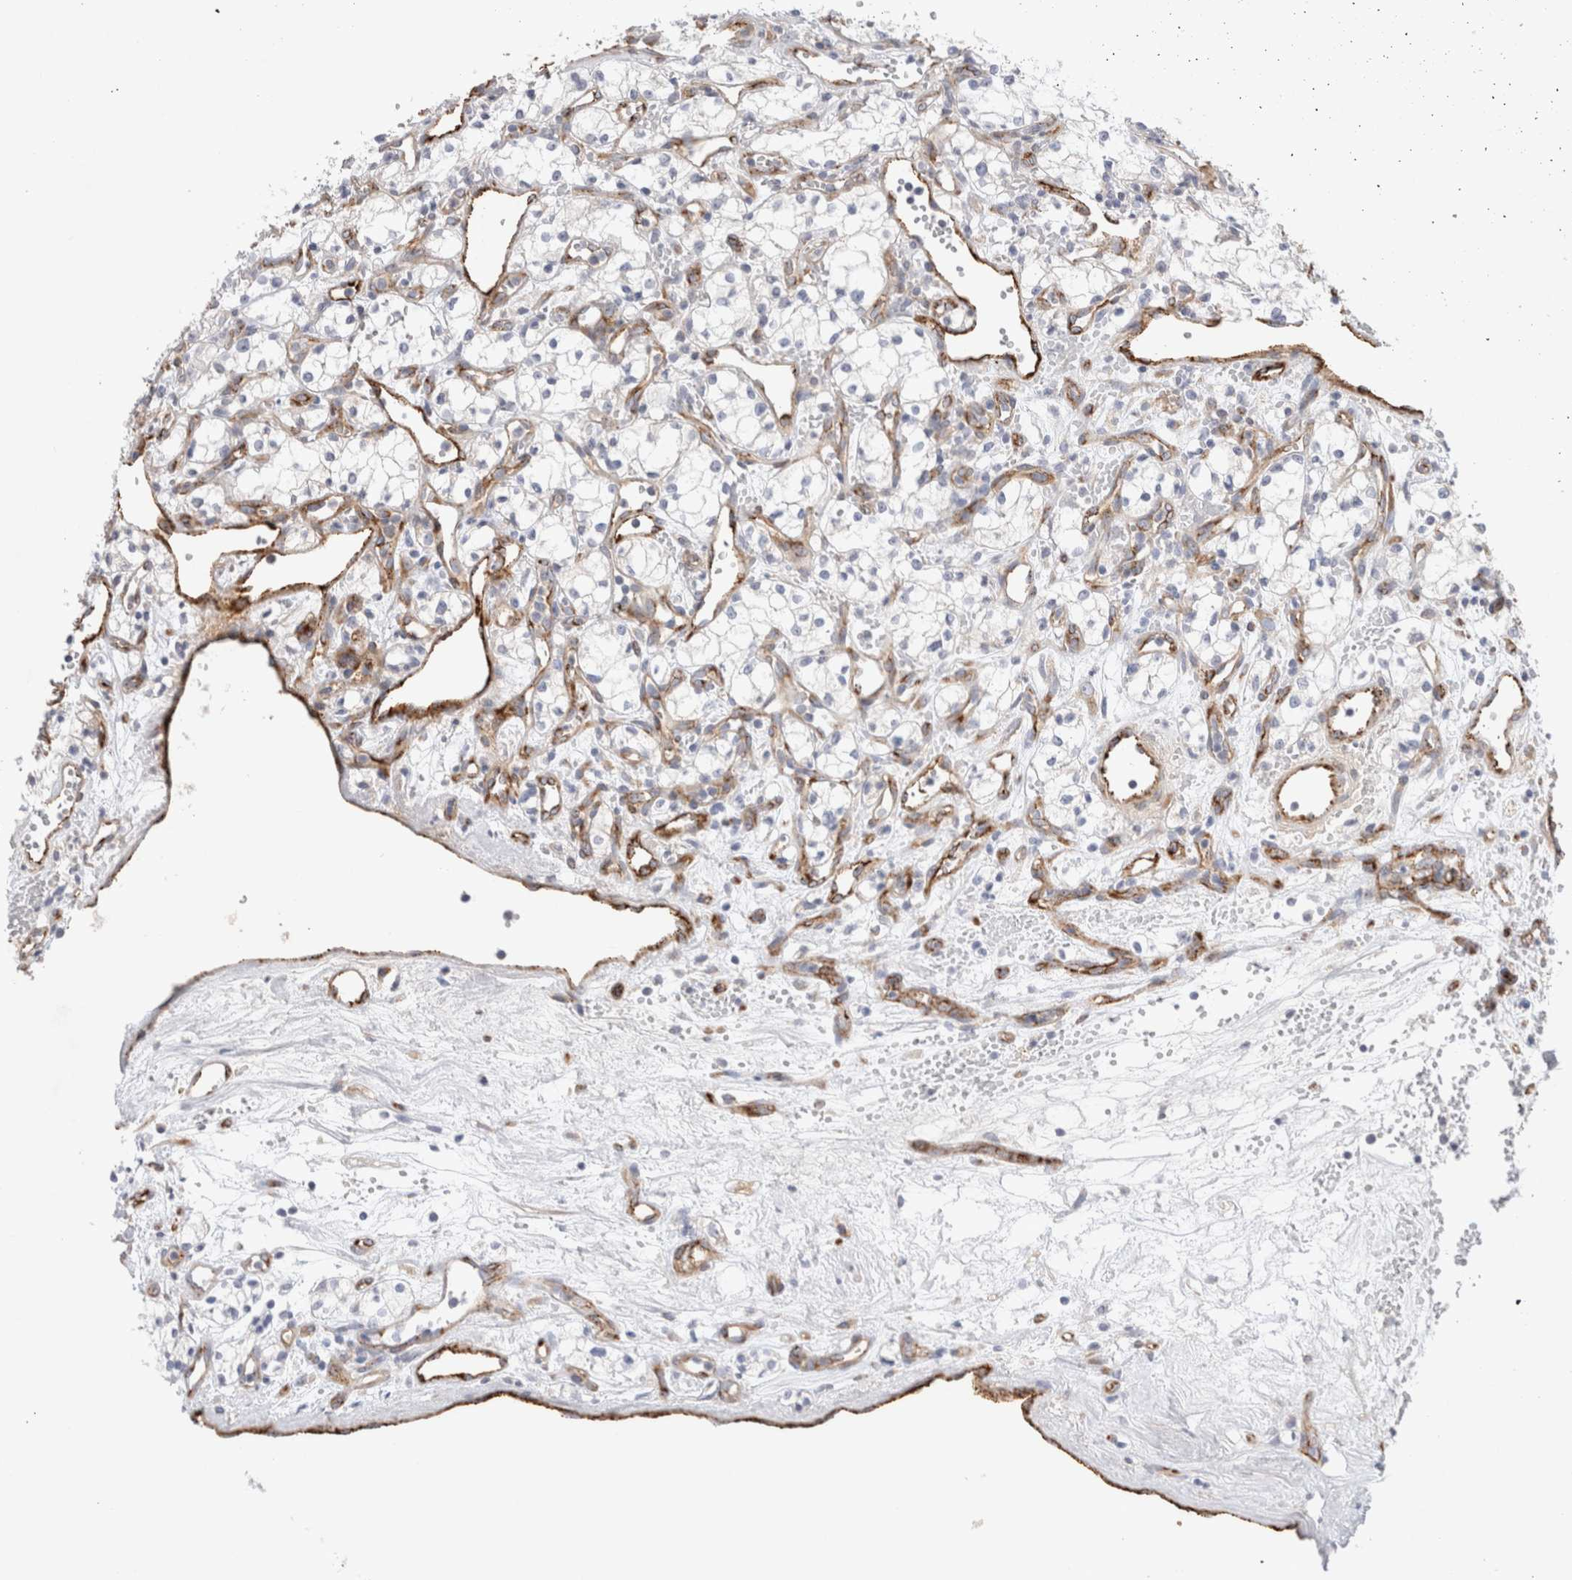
{"staining": {"intensity": "negative", "quantity": "none", "location": "none"}, "tissue": "renal cancer", "cell_type": "Tumor cells", "image_type": "cancer", "snomed": [{"axis": "morphology", "description": "Adenocarcinoma, NOS"}, {"axis": "topography", "description": "Kidney"}], "caption": "Renal adenocarcinoma was stained to show a protein in brown. There is no significant staining in tumor cells.", "gene": "CNPY4", "patient": {"sex": "male", "age": 59}}